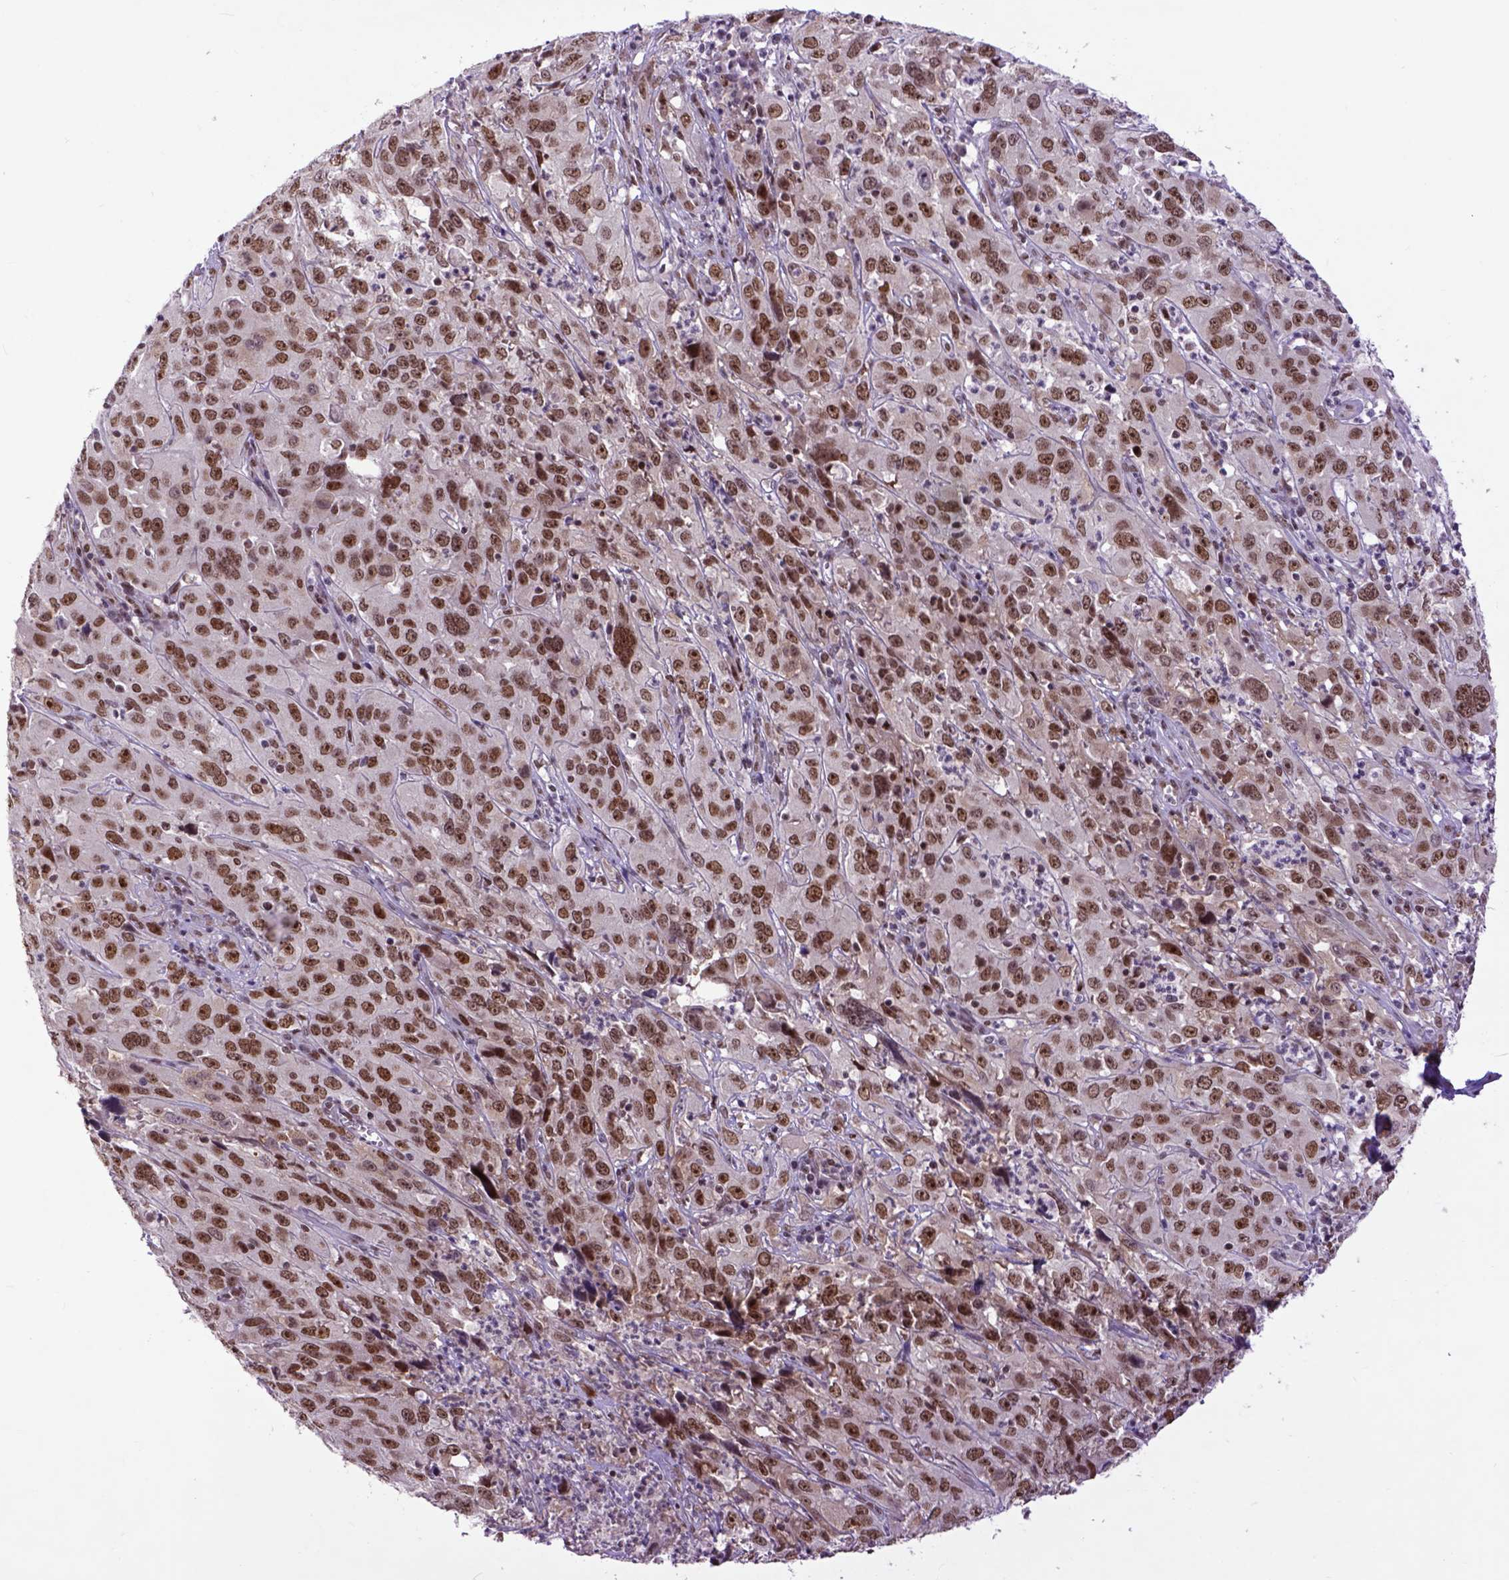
{"staining": {"intensity": "moderate", "quantity": ">75%", "location": "nuclear"}, "tissue": "cervical cancer", "cell_type": "Tumor cells", "image_type": "cancer", "snomed": [{"axis": "morphology", "description": "Squamous cell carcinoma, NOS"}, {"axis": "topography", "description": "Cervix"}], "caption": "IHC staining of cervical cancer, which exhibits medium levels of moderate nuclear expression in about >75% of tumor cells indicating moderate nuclear protein positivity. The staining was performed using DAB (brown) for protein detection and nuclei were counterstained in hematoxylin (blue).", "gene": "RCC2", "patient": {"sex": "female", "age": 32}}